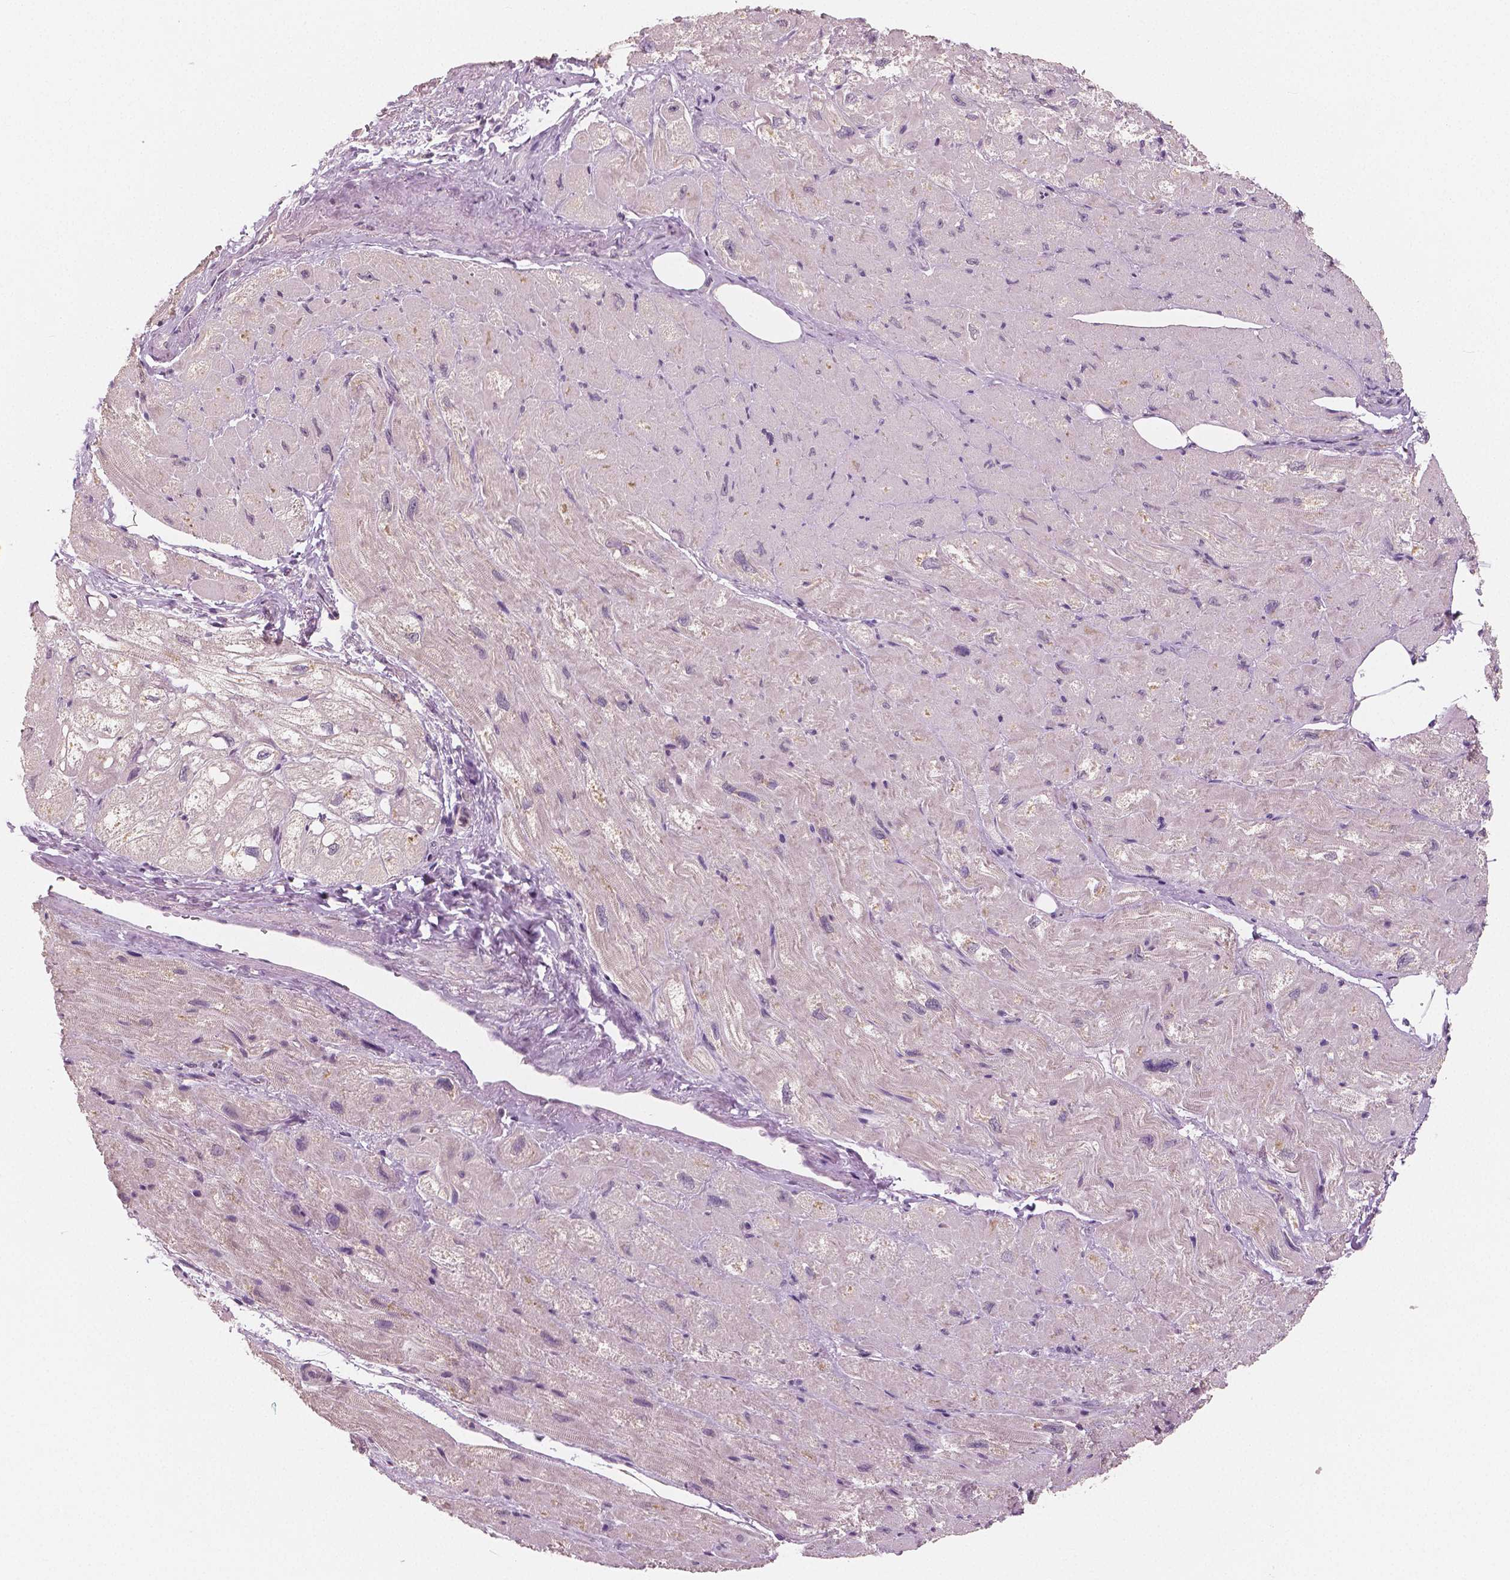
{"staining": {"intensity": "moderate", "quantity": "<25%", "location": "cytoplasmic/membranous"}, "tissue": "heart muscle", "cell_type": "Cardiomyocytes", "image_type": "normal", "snomed": [{"axis": "morphology", "description": "Normal tissue, NOS"}, {"axis": "topography", "description": "Heart"}], "caption": "Protein staining by IHC displays moderate cytoplasmic/membranous positivity in approximately <25% of cardiomyocytes in benign heart muscle. The protein of interest is shown in brown color, while the nuclei are stained blue.", "gene": "RNASE7", "patient": {"sex": "female", "age": 69}}